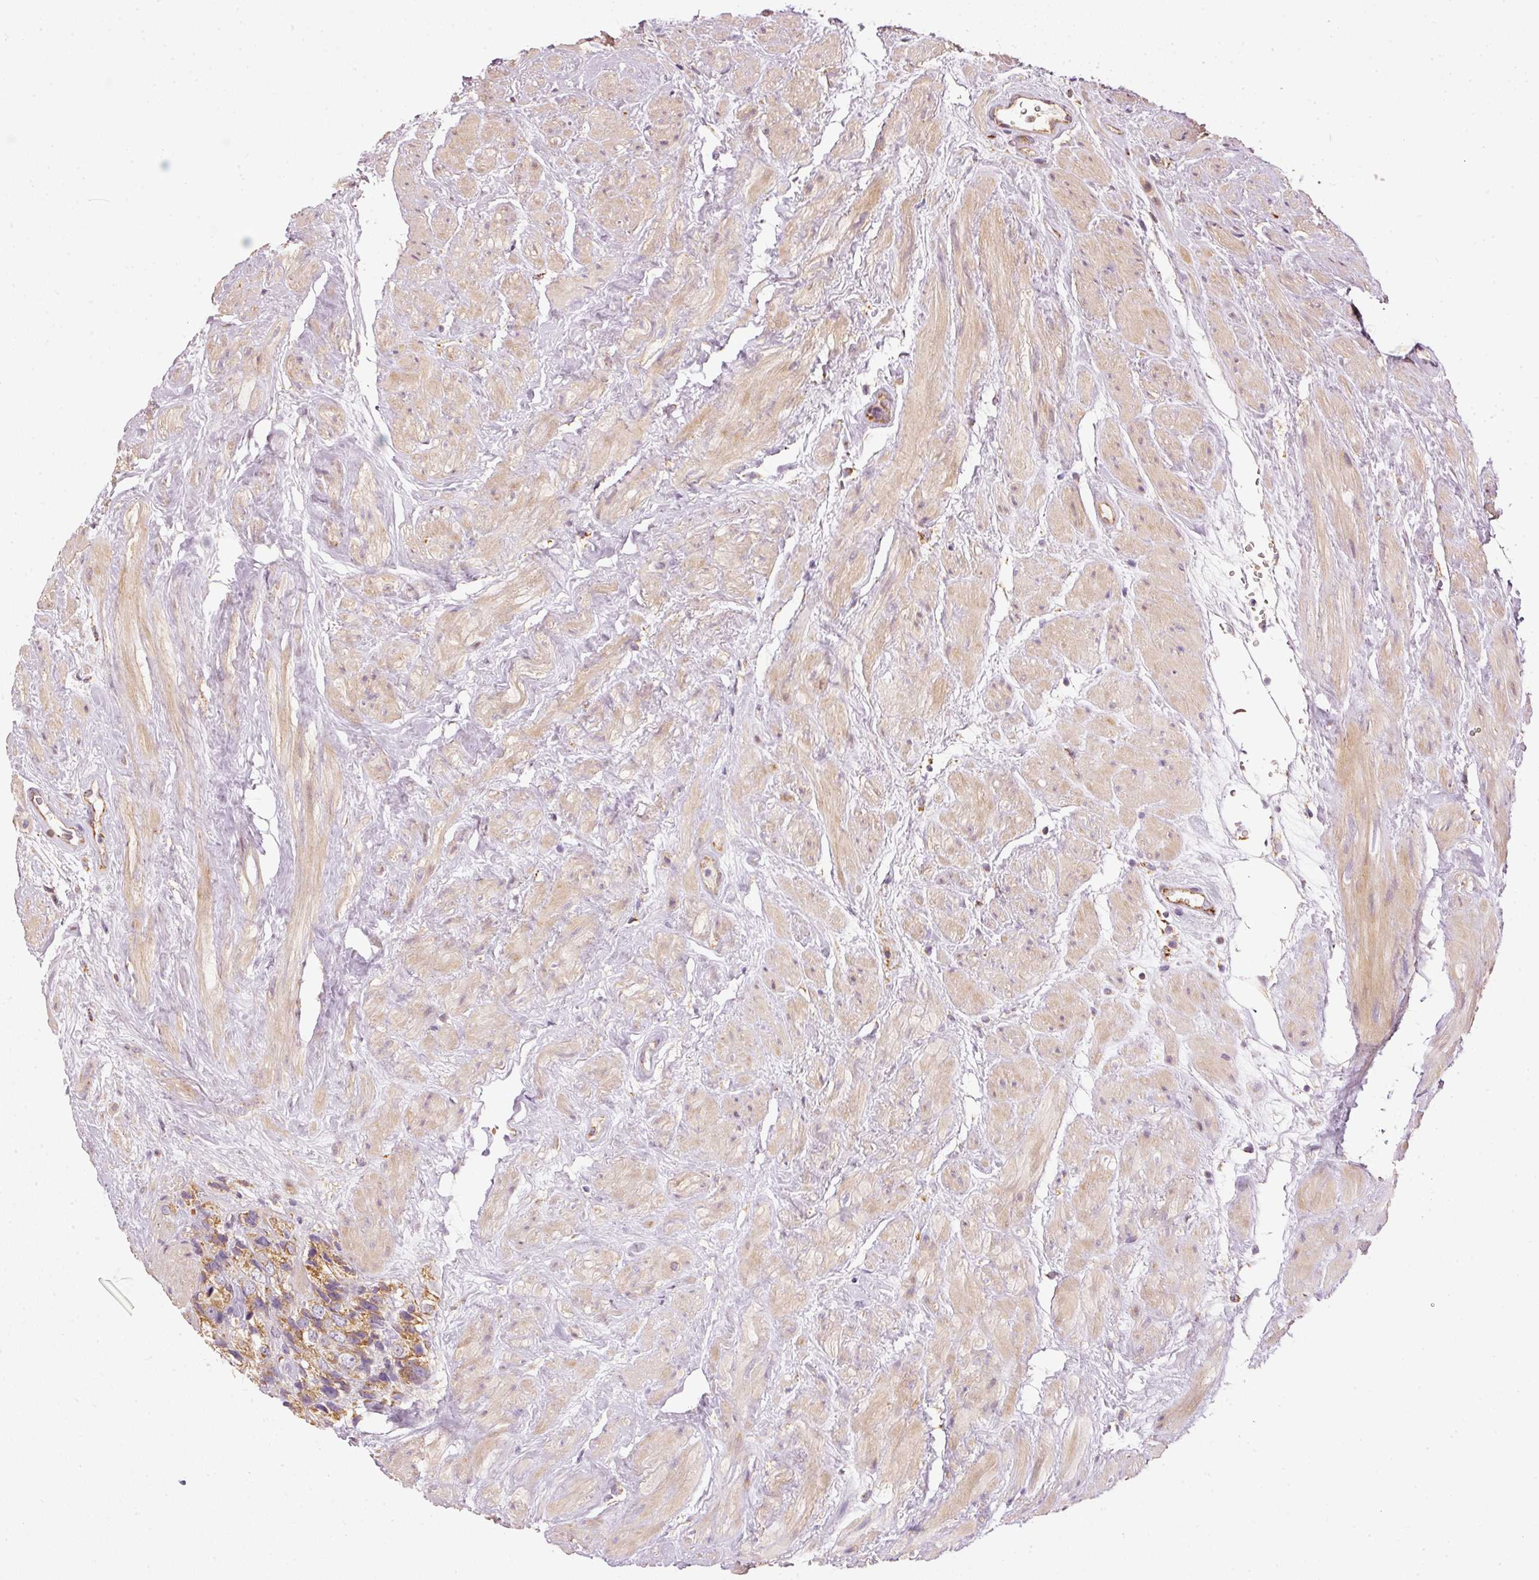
{"staining": {"intensity": "moderate", "quantity": ">75%", "location": "cytoplasmic/membranous"}, "tissue": "prostate cancer", "cell_type": "Tumor cells", "image_type": "cancer", "snomed": [{"axis": "morphology", "description": "Adenocarcinoma, NOS"}, {"axis": "topography", "description": "Prostate"}], "caption": "Prostate cancer was stained to show a protein in brown. There is medium levels of moderate cytoplasmic/membranous expression in about >75% of tumor cells. (DAB (3,3'-diaminobenzidine) IHC with brightfield microscopy, high magnification).", "gene": "MTHFD1L", "patient": {"sex": "male", "age": 79}}